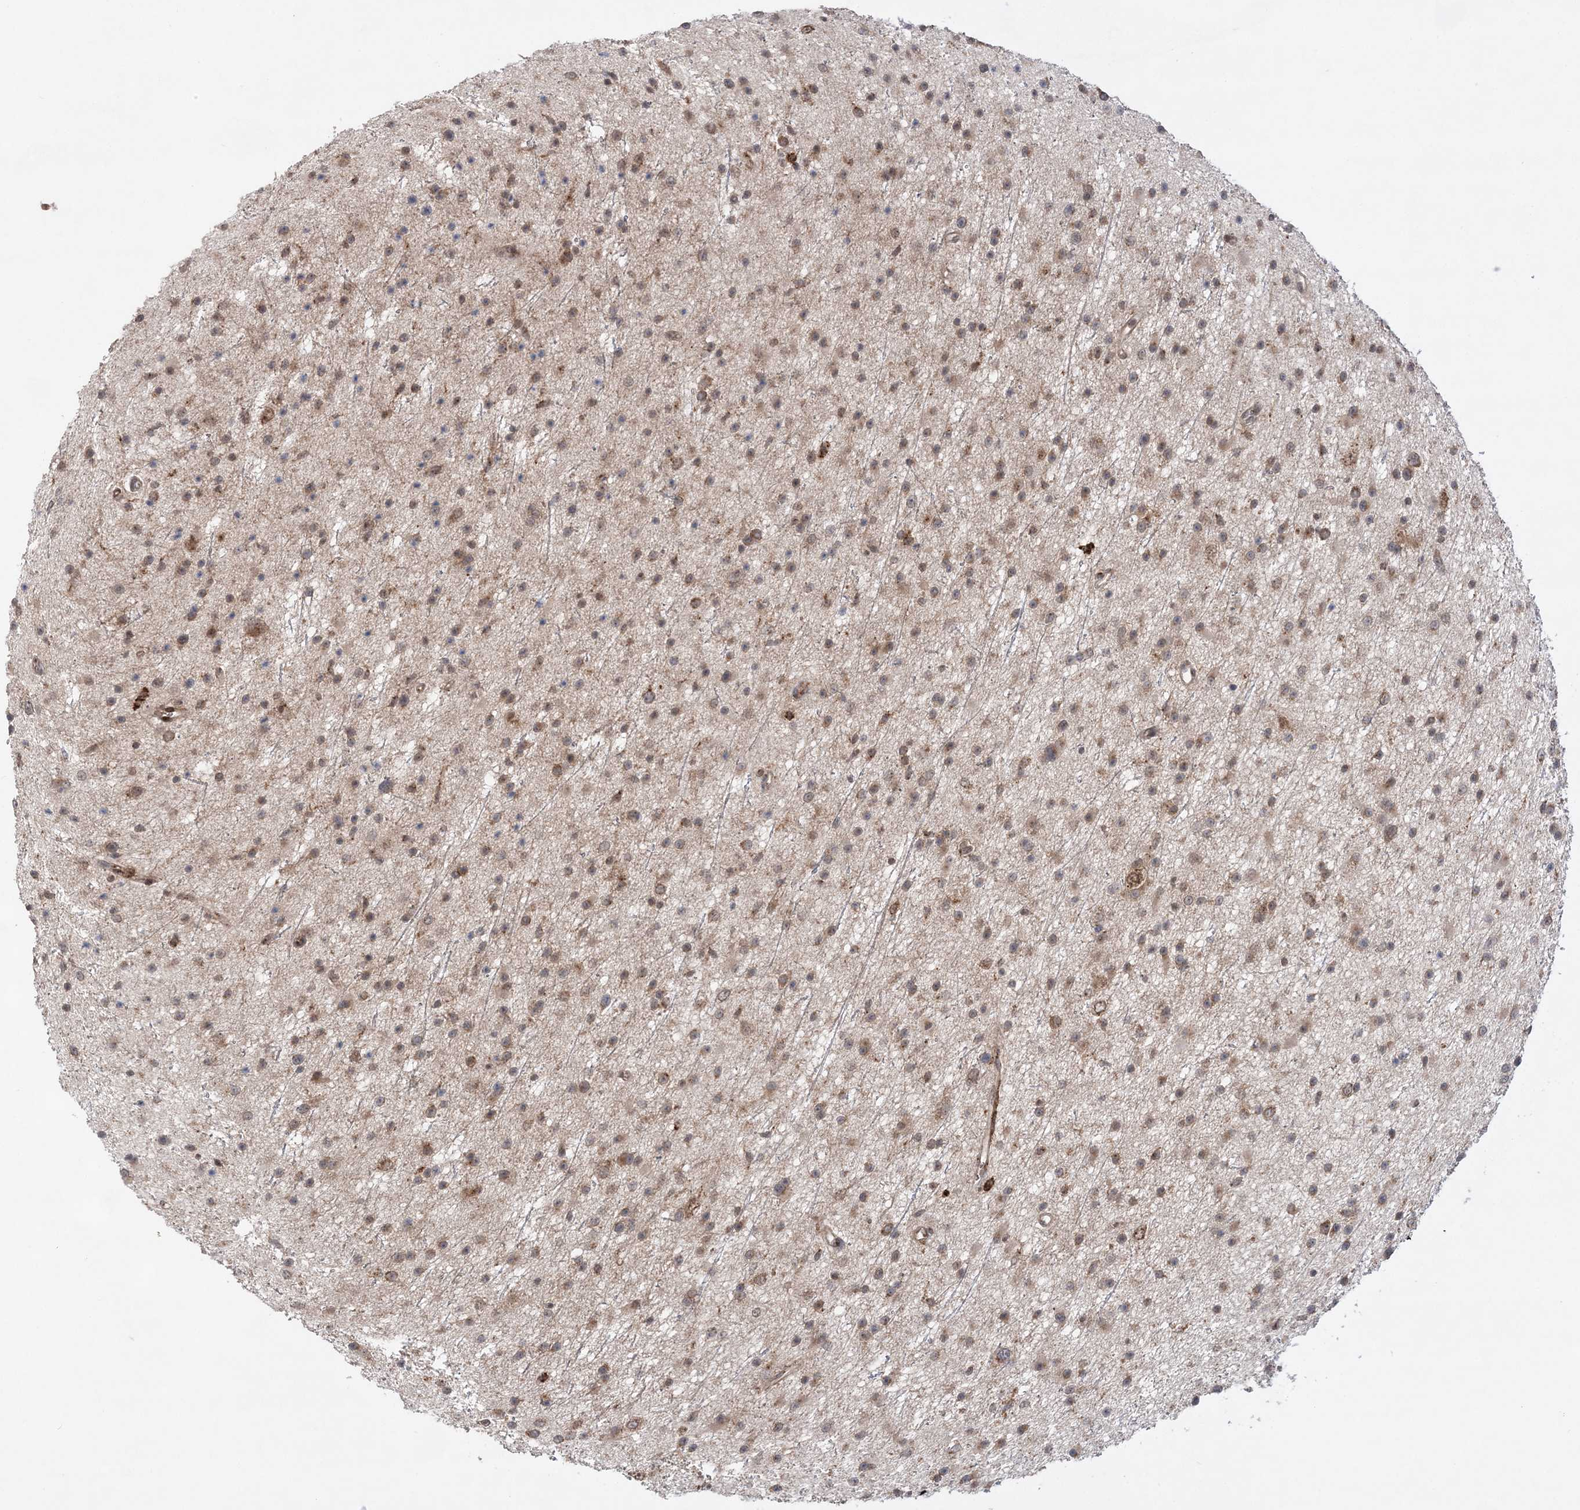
{"staining": {"intensity": "weak", "quantity": ">75%", "location": "cytoplasmic/membranous"}, "tissue": "glioma", "cell_type": "Tumor cells", "image_type": "cancer", "snomed": [{"axis": "morphology", "description": "Glioma, malignant, Low grade"}, {"axis": "topography", "description": "Cerebral cortex"}], "caption": "Immunohistochemical staining of malignant low-grade glioma demonstrates low levels of weak cytoplasmic/membranous protein expression in about >75% of tumor cells. (Brightfield microscopy of DAB IHC at high magnification).", "gene": "ANAPC15", "patient": {"sex": "female", "age": 39}}